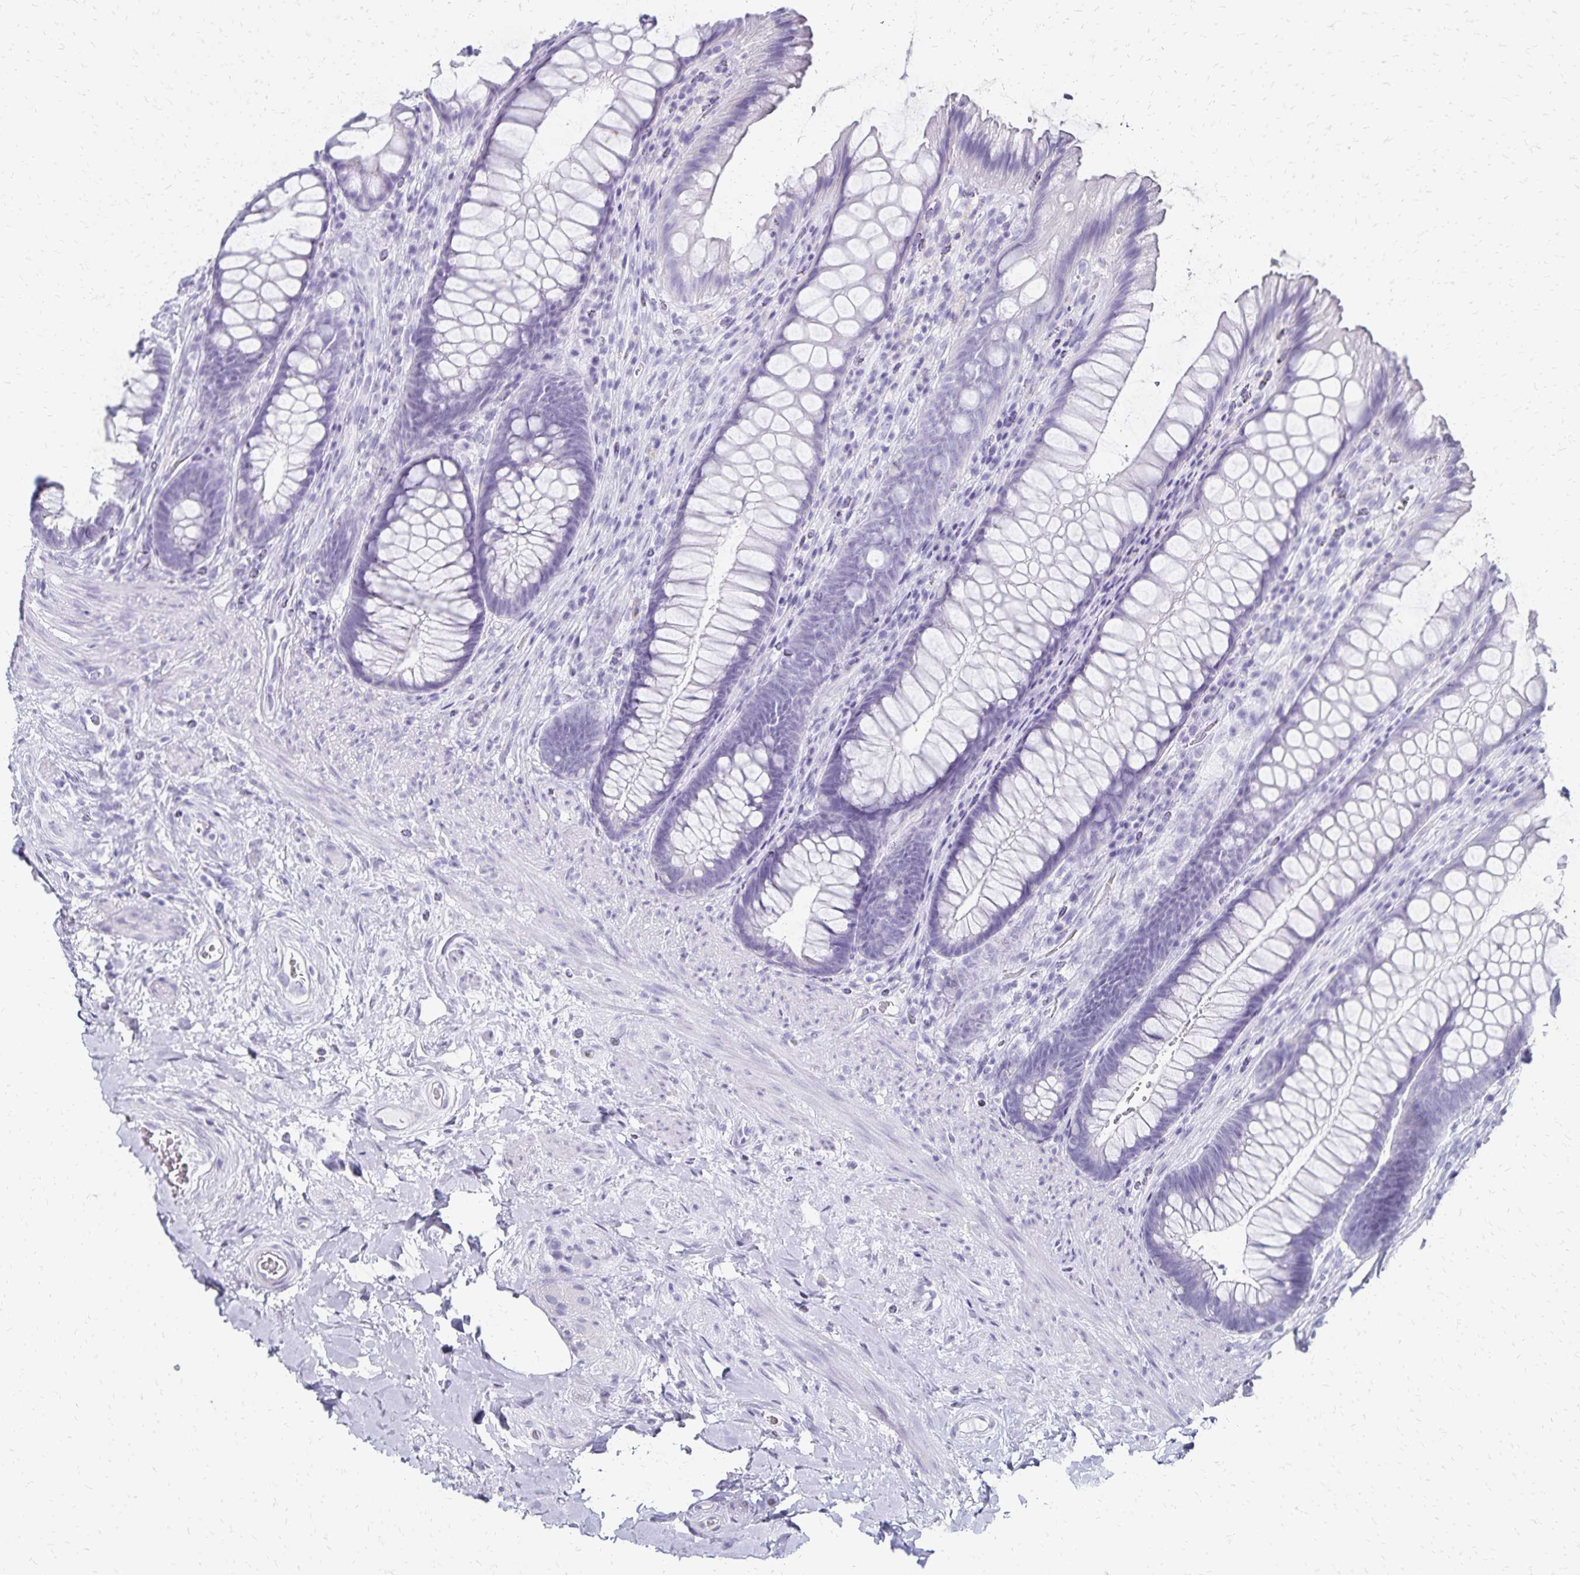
{"staining": {"intensity": "negative", "quantity": "none", "location": "none"}, "tissue": "rectum", "cell_type": "Glandular cells", "image_type": "normal", "snomed": [{"axis": "morphology", "description": "Normal tissue, NOS"}, {"axis": "topography", "description": "Rectum"}], "caption": "Immunohistochemistry photomicrograph of unremarkable human rectum stained for a protein (brown), which demonstrates no staining in glandular cells. Brightfield microscopy of immunohistochemistry (IHC) stained with DAB (brown) and hematoxylin (blue), captured at high magnification.", "gene": "GIP", "patient": {"sex": "male", "age": 53}}